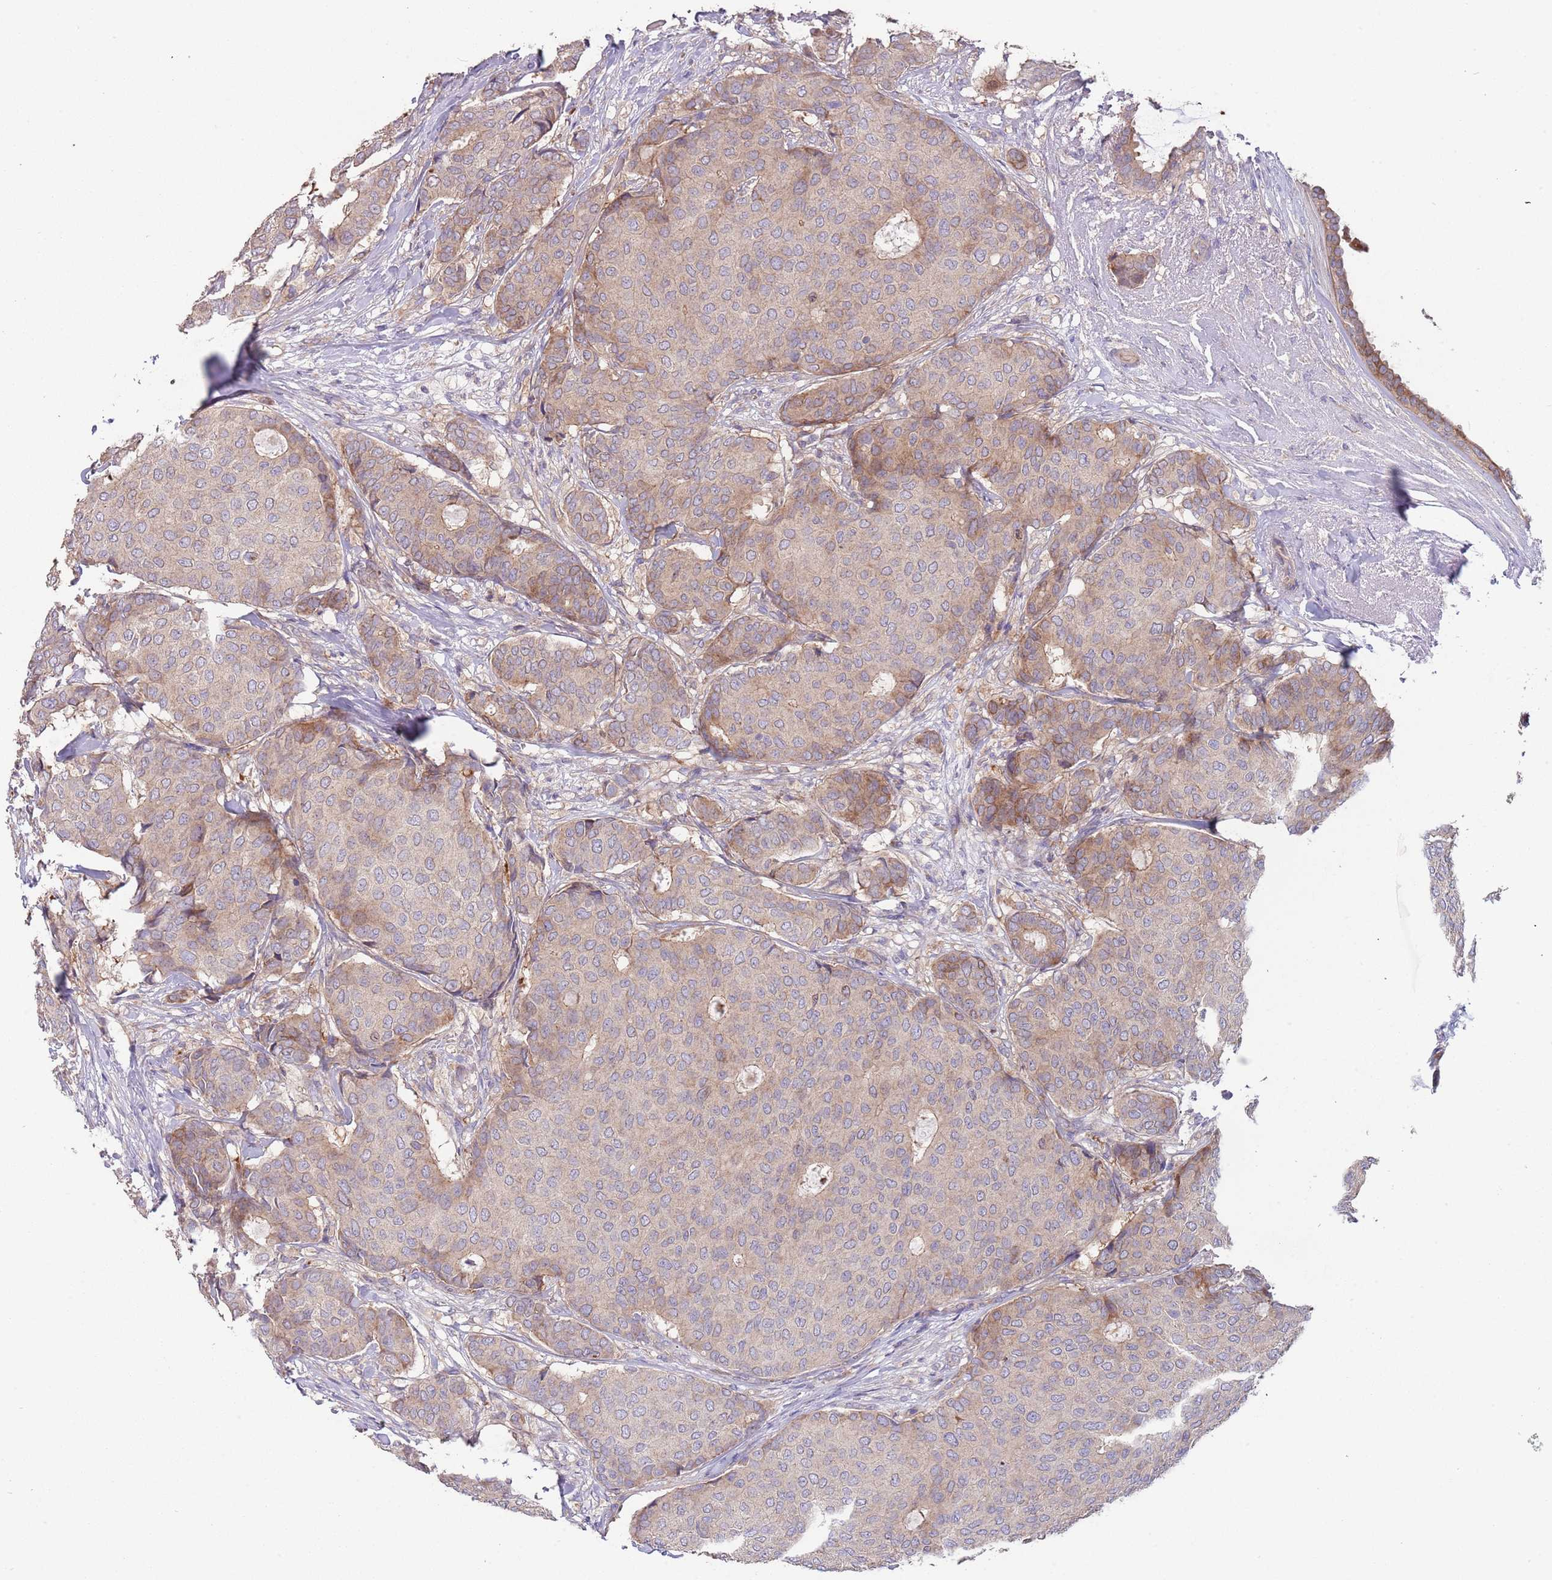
{"staining": {"intensity": "weak", "quantity": "<25%", "location": "cytoplasmic/membranous"}, "tissue": "breast cancer", "cell_type": "Tumor cells", "image_type": "cancer", "snomed": [{"axis": "morphology", "description": "Duct carcinoma"}, {"axis": "topography", "description": "Breast"}], "caption": "IHC image of breast cancer stained for a protein (brown), which demonstrates no positivity in tumor cells.", "gene": "ABCC10", "patient": {"sex": "female", "age": 75}}